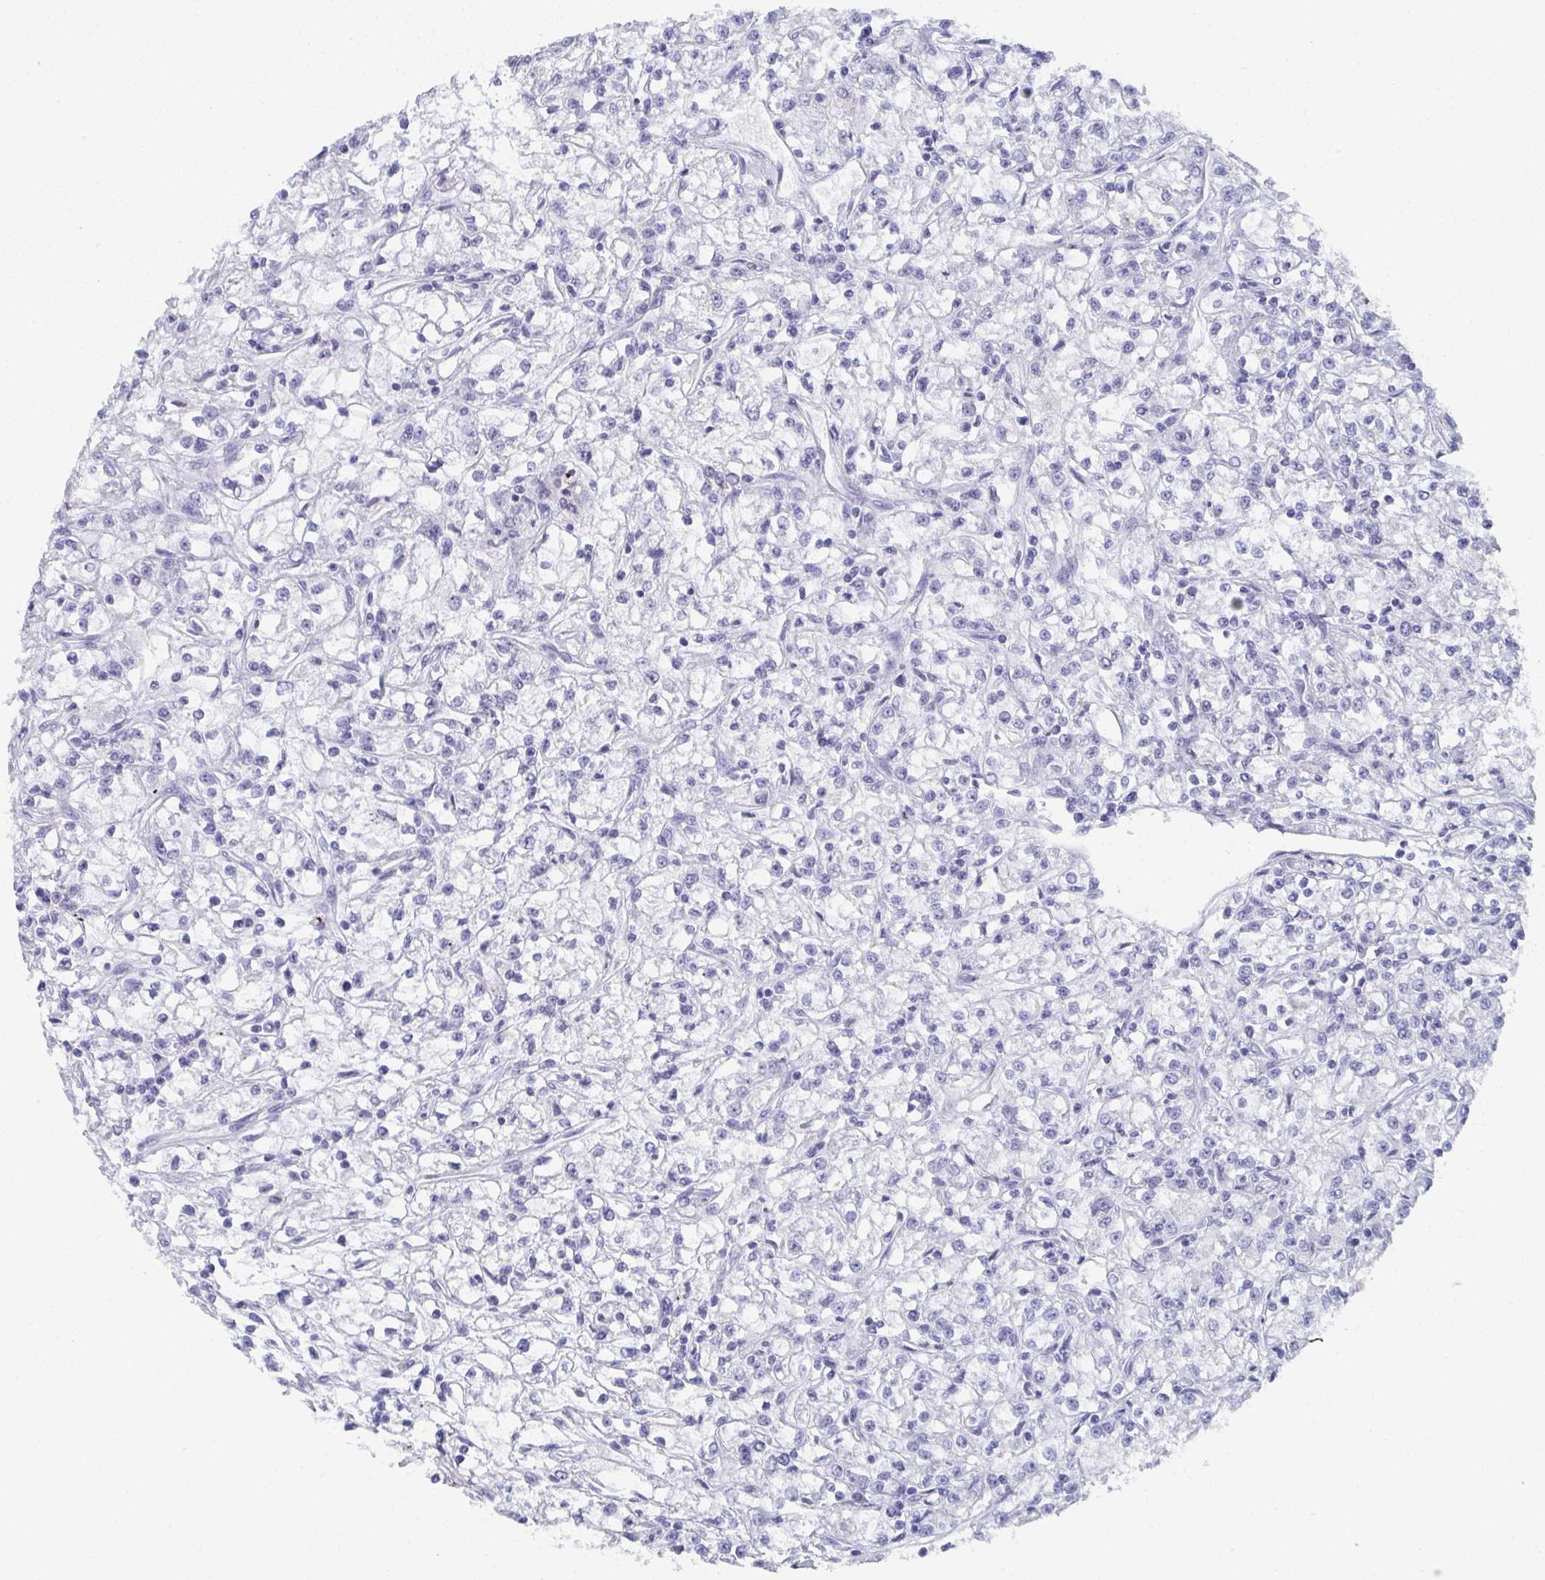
{"staining": {"intensity": "negative", "quantity": "none", "location": "none"}, "tissue": "renal cancer", "cell_type": "Tumor cells", "image_type": "cancer", "snomed": [{"axis": "morphology", "description": "Adenocarcinoma, NOS"}, {"axis": "topography", "description": "Kidney"}], "caption": "Renal cancer (adenocarcinoma) stained for a protein using IHC exhibits no staining tumor cells.", "gene": "DYDC2", "patient": {"sex": "female", "age": 59}}